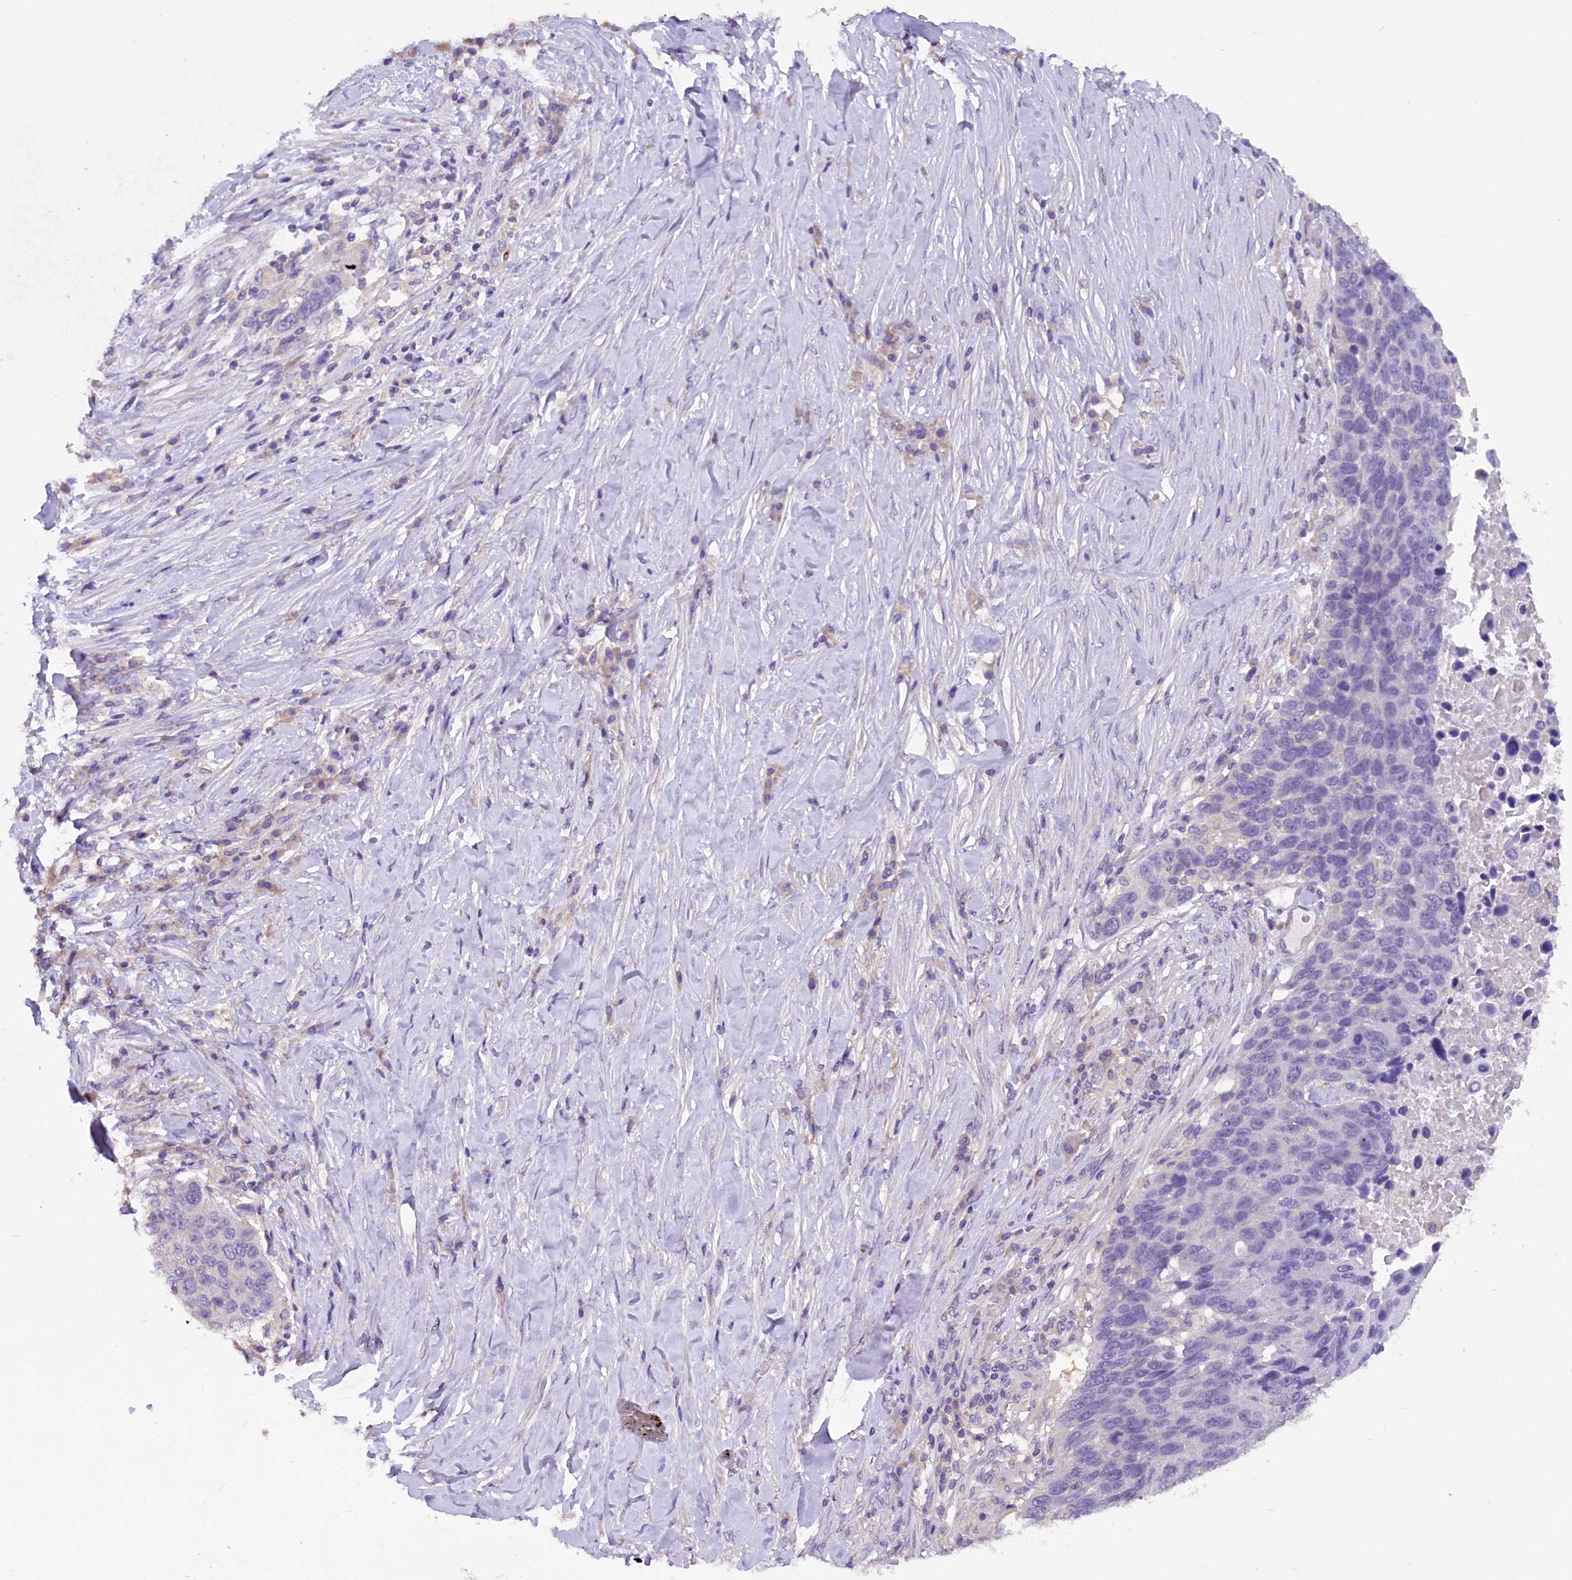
{"staining": {"intensity": "negative", "quantity": "none", "location": "none"}, "tissue": "lung cancer", "cell_type": "Tumor cells", "image_type": "cancer", "snomed": [{"axis": "morphology", "description": "Normal tissue, NOS"}, {"axis": "morphology", "description": "Squamous cell carcinoma, NOS"}, {"axis": "topography", "description": "Lymph node"}, {"axis": "topography", "description": "Lung"}], "caption": "DAB (3,3'-diaminobenzidine) immunohistochemical staining of lung cancer shows no significant staining in tumor cells.", "gene": "AP3B2", "patient": {"sex": "male", "age": 66}}